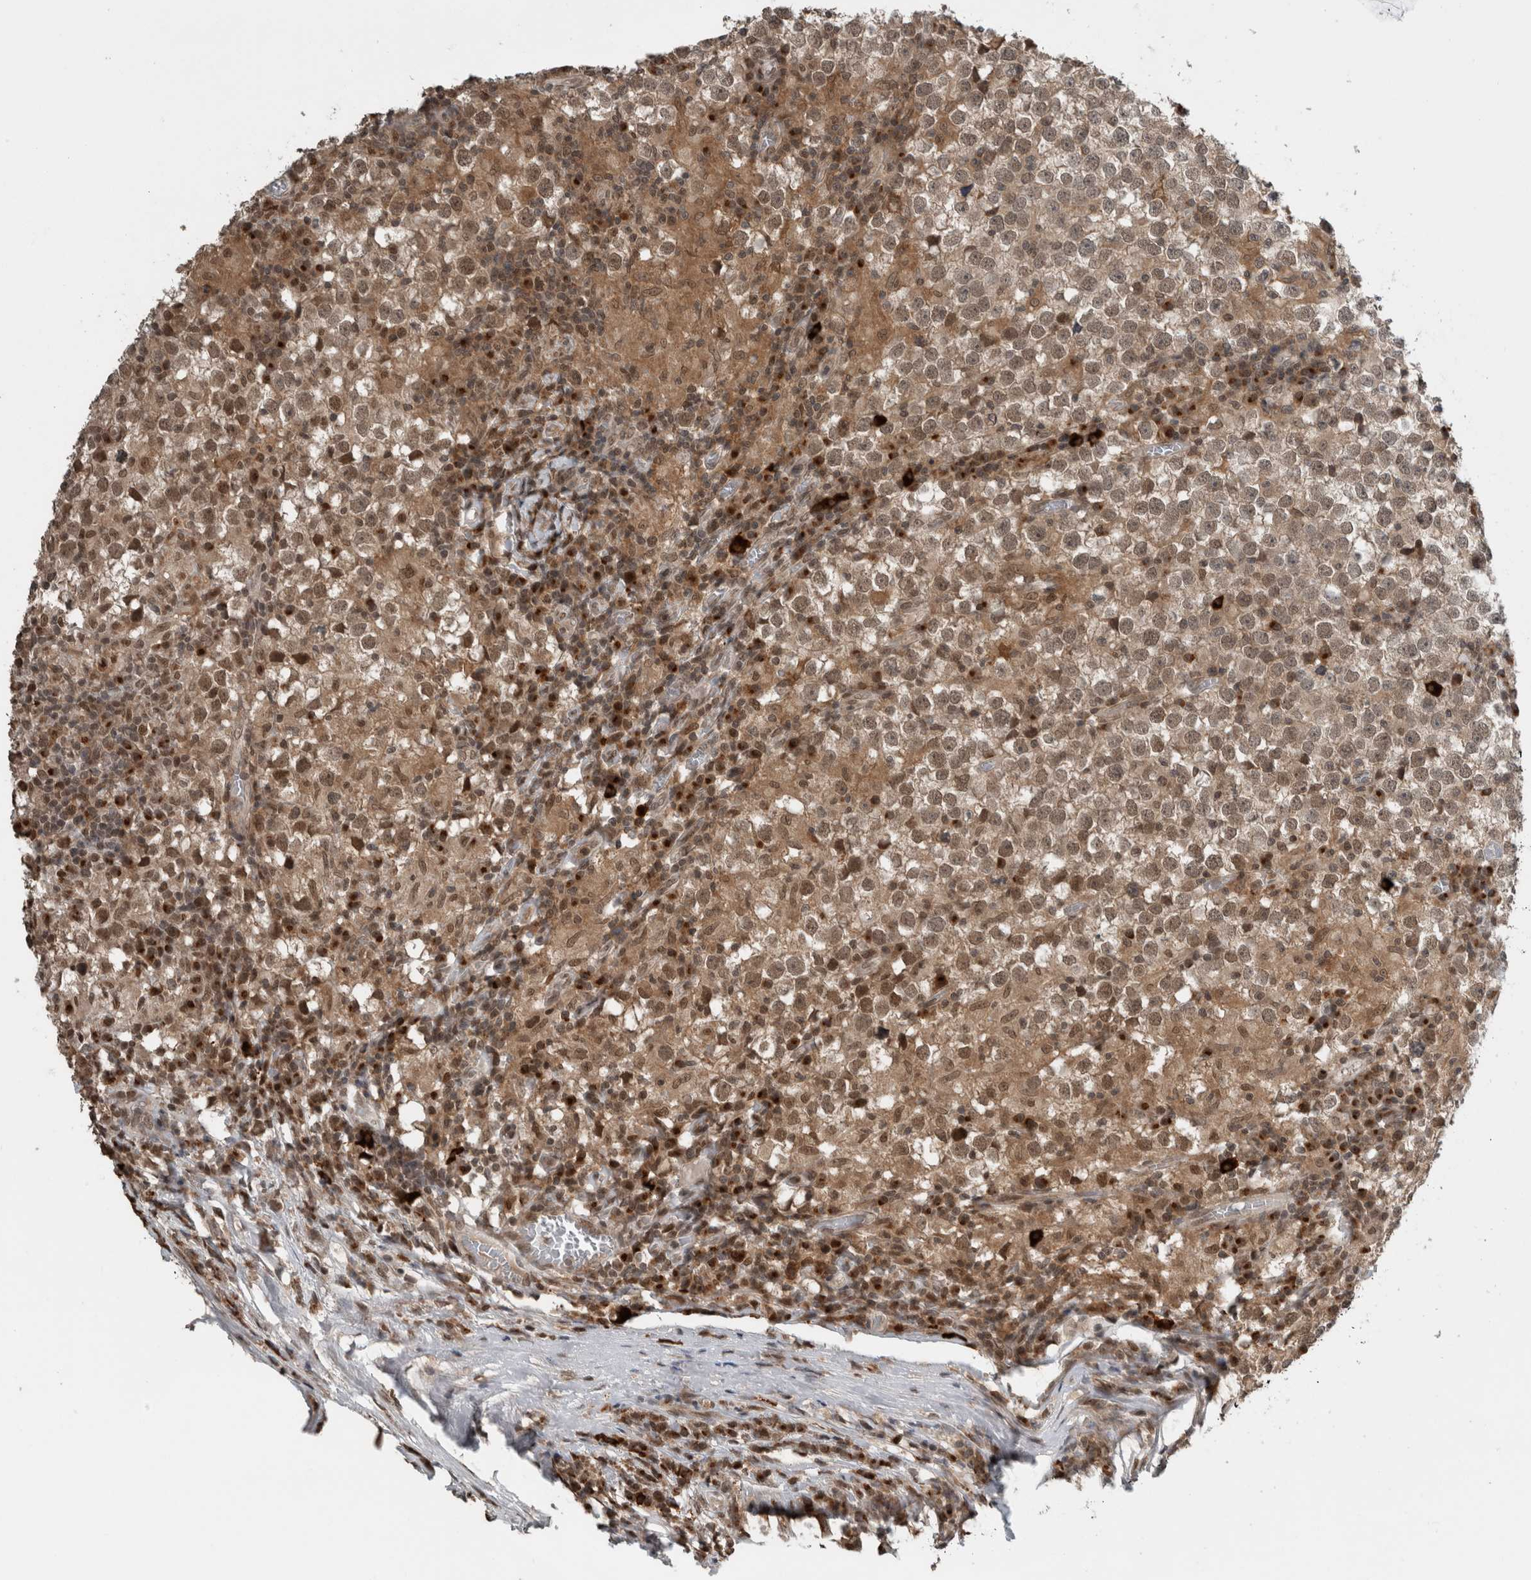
{"staining": {"intensity": "weak", "quantity": ">75%", "location": "cytoplasmic/membranous,nuclear"}, "tissue": "testis cancer", "cell_type": "Tumor cells", "image_type": "cancer", "snomed": [{"axis": "morphology", "description": "Seminoma, NOS"}, {"axis": "topography", "description": "Testis"}], "caption": "This is an image of immunohistochemistry staining of testis cancer, which shows weak positivity in the cytoplasmic/membranous and nuclear of tumor cells.", "gene": "SPAG7", "patient": {"sex": "male", "age": 65}}